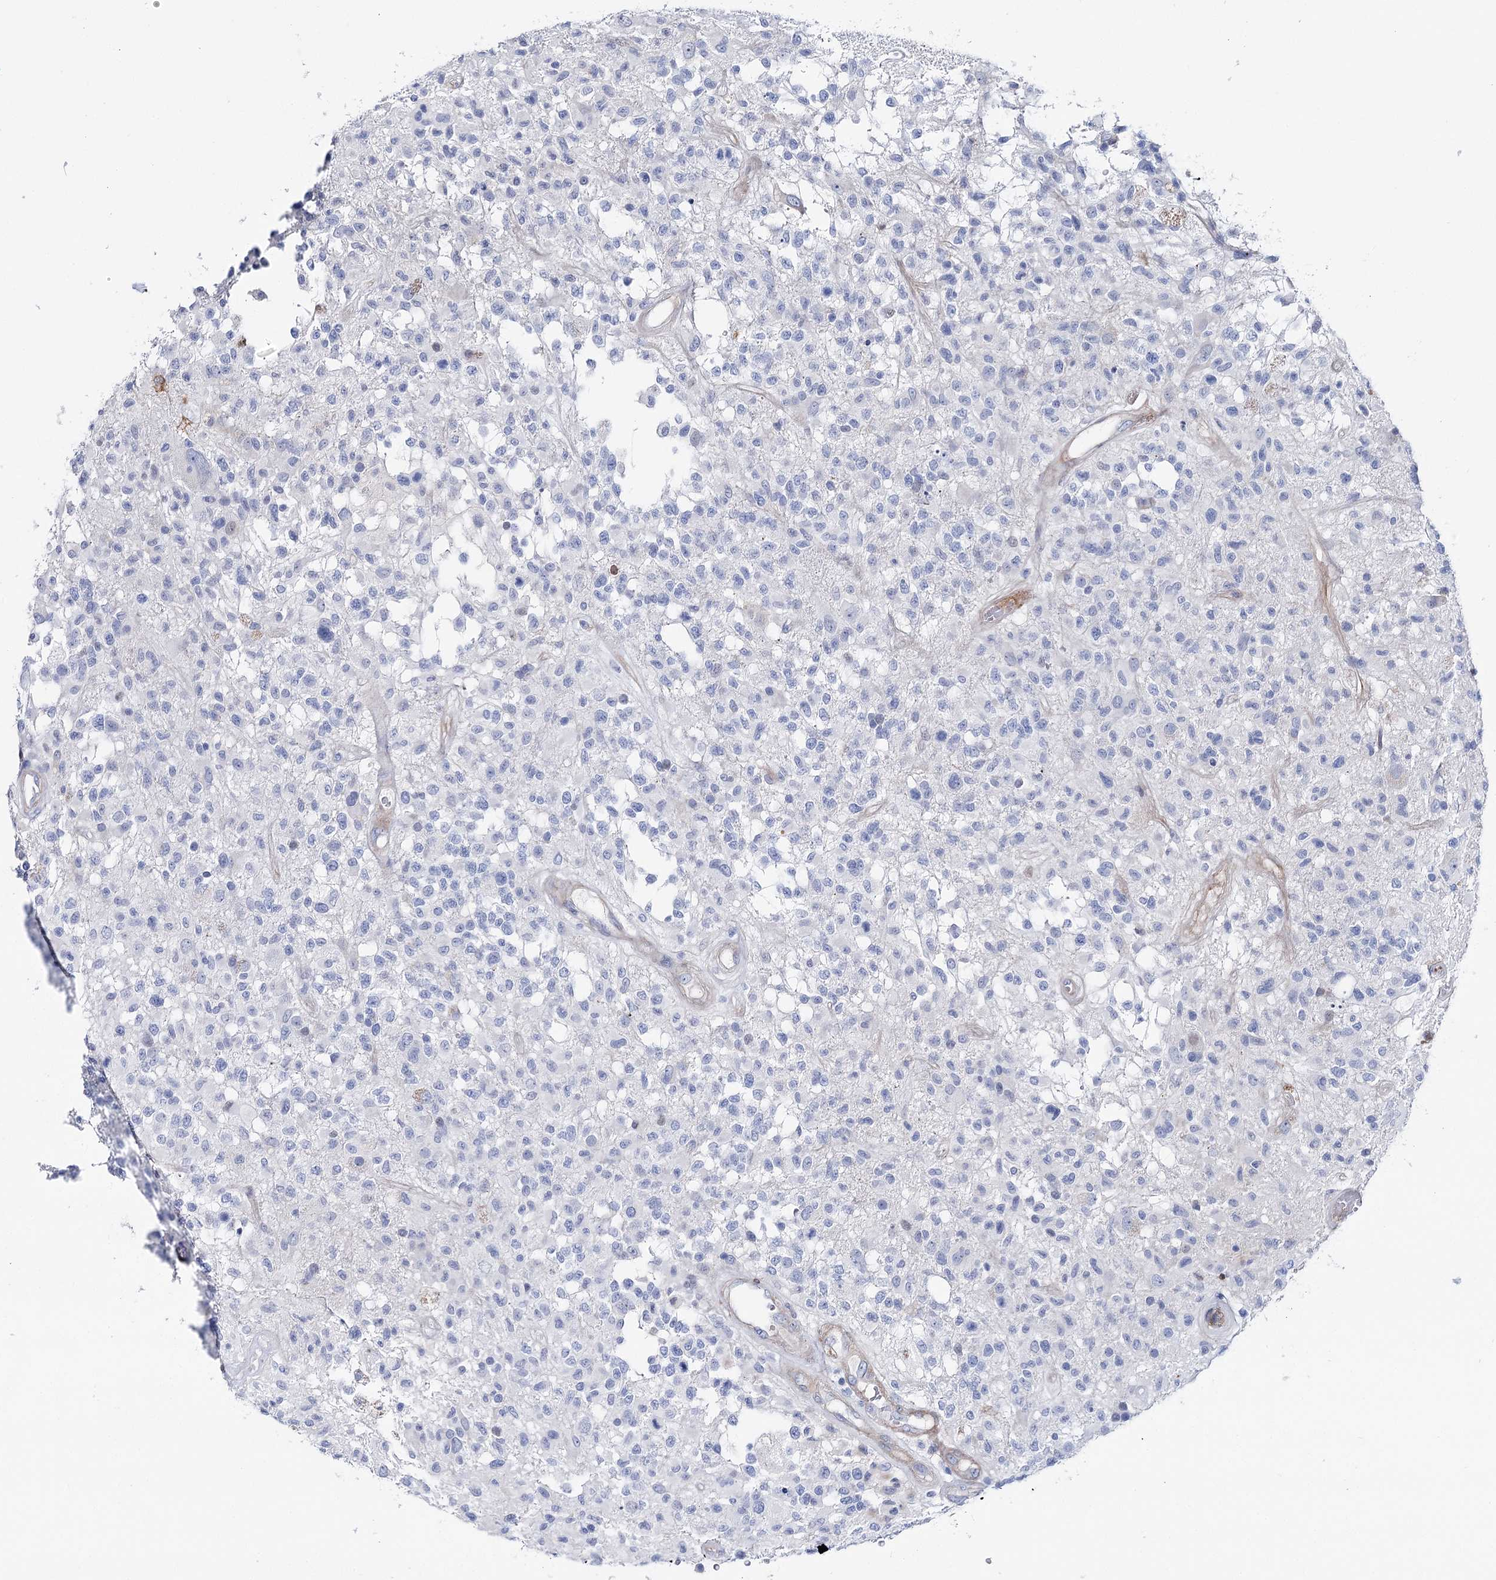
{"staining": {"intensity": "negative", "quantity": "none", "location": "none"}, "tissue": "glioma", "cell_type": "Tumor cells", "image_type": "cancer", "snomed": [{"axis": "morphology", "description": "Glioma, malignant, High grade"}, {"axis": "morphology", "description": "Glioblastoma, NOS"}, {"axis": "topography", "description": "Brain"}], "caption": "Photomicrograph shows no protein positivity in tumor cells of high-grade glioma (malignant) tissue.", "gene": "ANKRD23", "patient": {"sex": "male", "age": 60}}